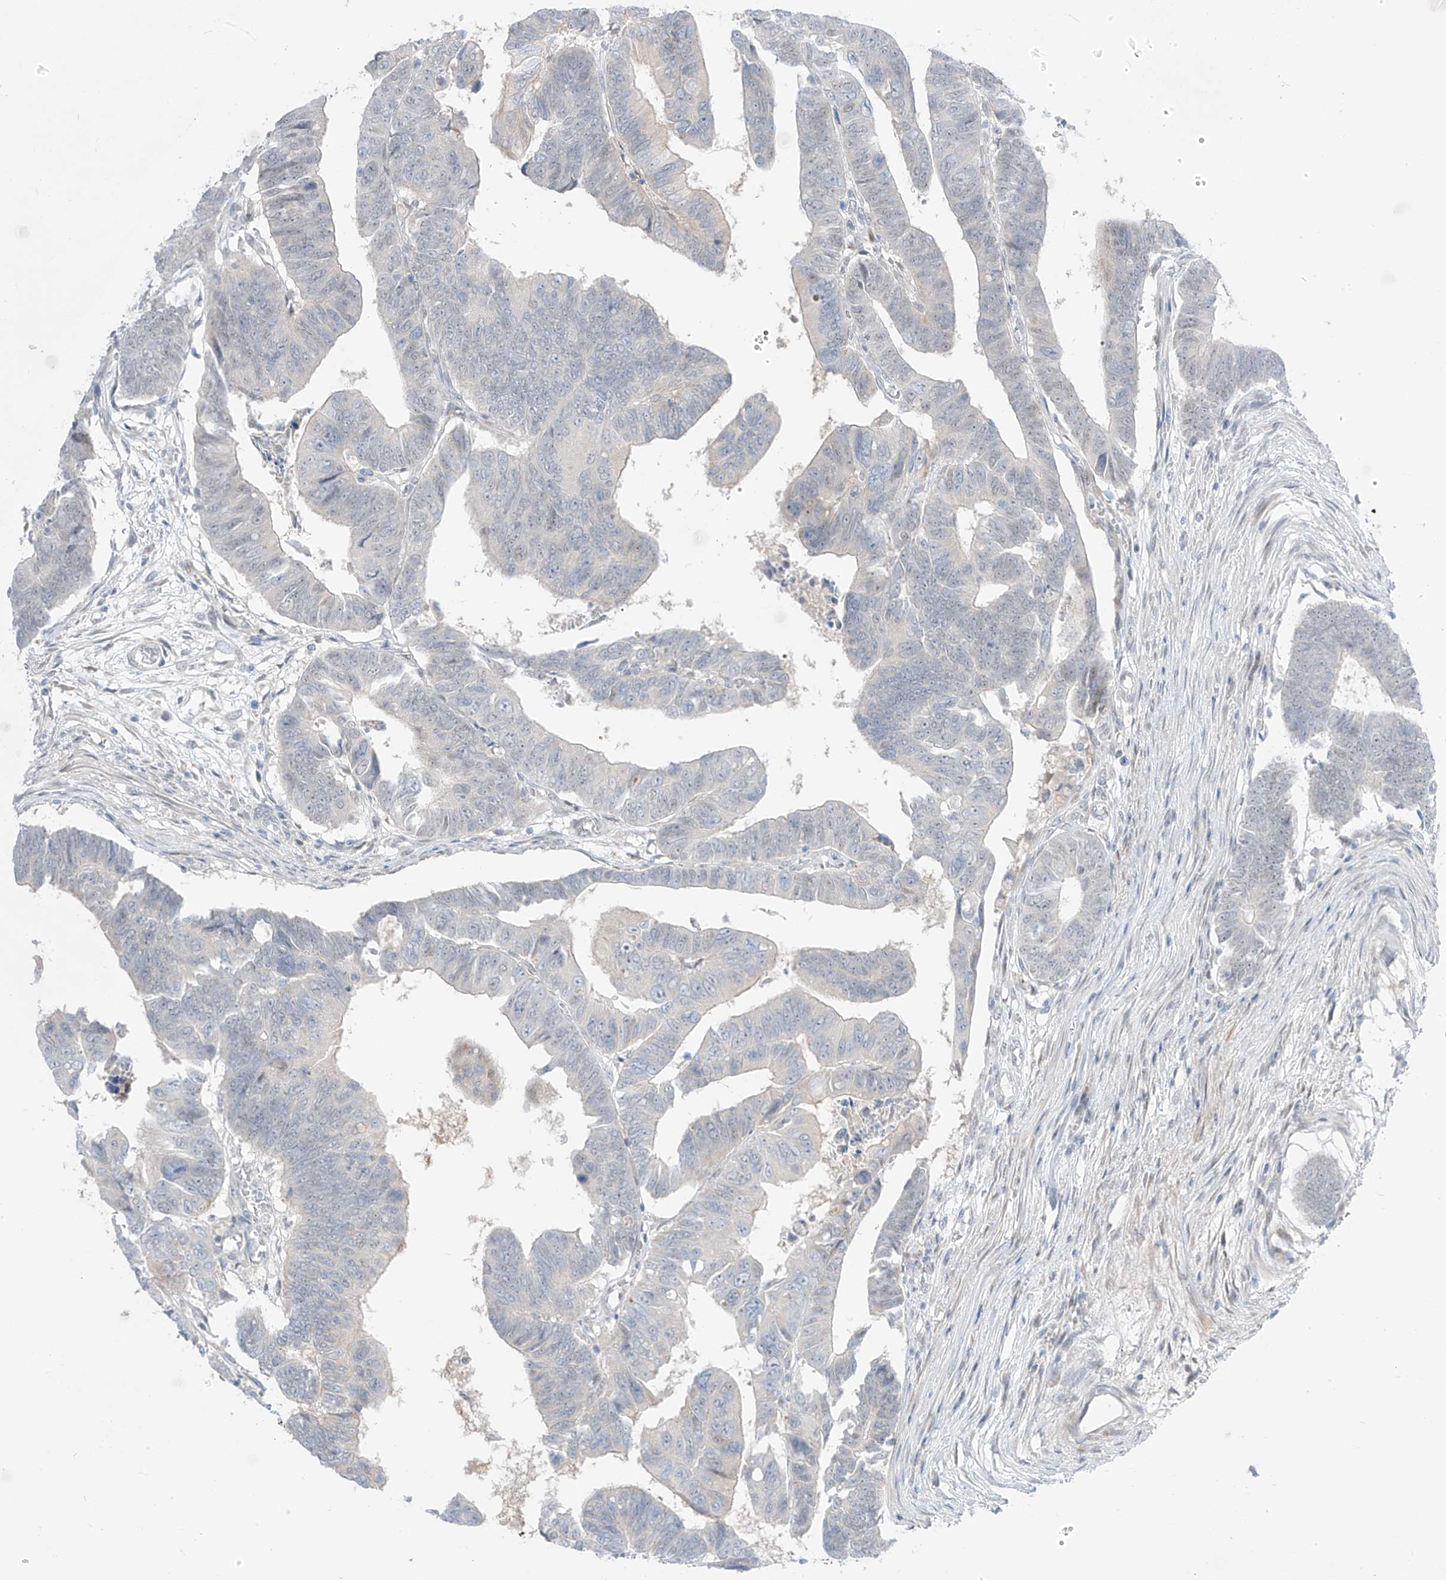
{"staining": {"intensity": "negative", "quantity": "none", "location": "none"}, "tissue": "colorectal cancer", "cell_type": "Tumor cells", "image_type": "cancer", "snomed": [{"axis": "morphology", "description": "Adenocarcinoma, NOS"}, {"axis": "topography", "description": "Rectum"}], "caption": "Tumor cells show no significant expression in colorectal cancer (adenocarcinoma).", "gene": "ASPRV1", "patient": {"sex": "female", "age": 65}}